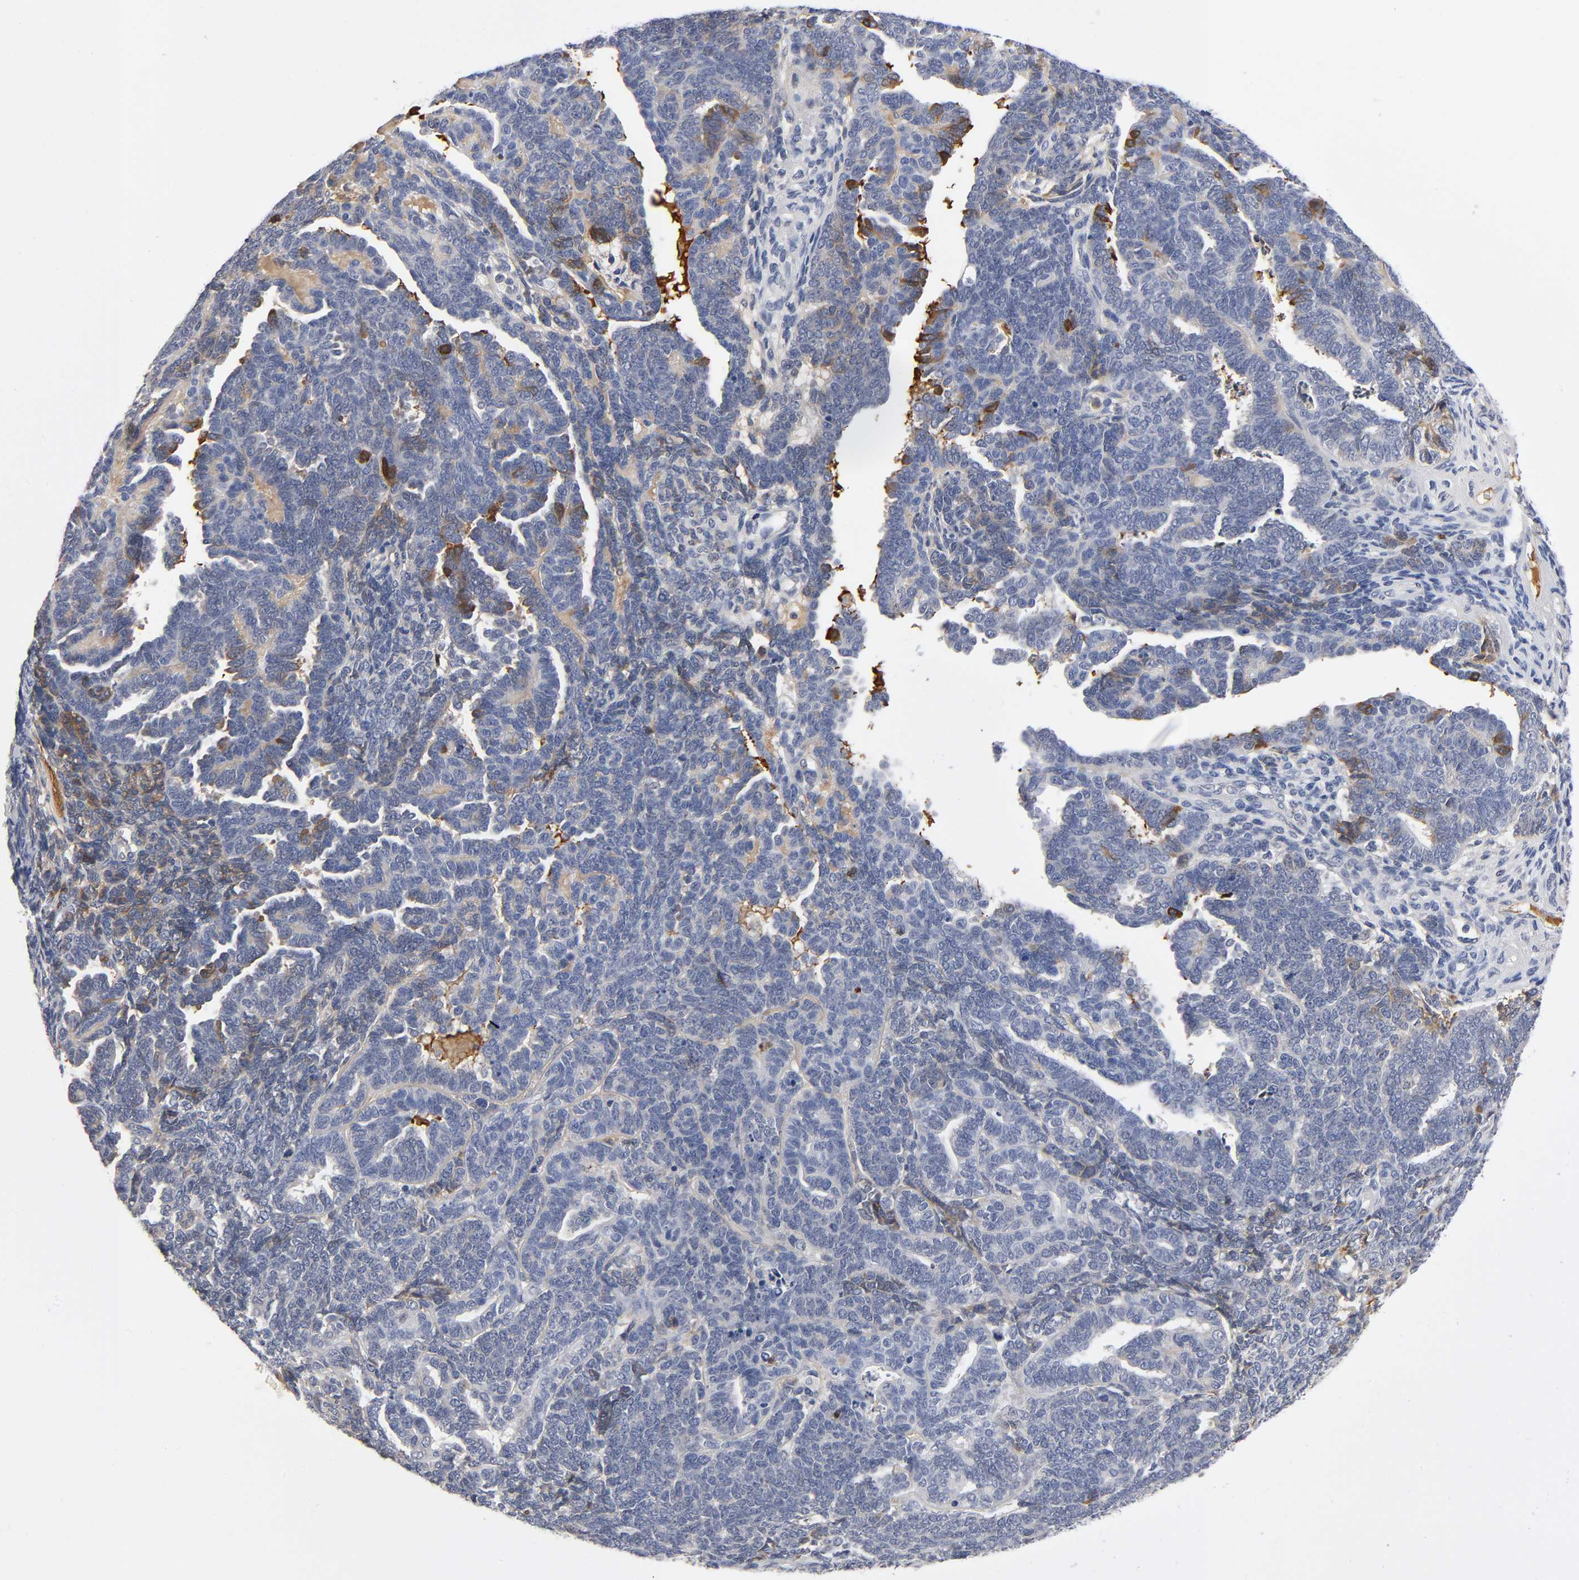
{"staining": {"intensity": "weak", "quantity": "25%-75%", "location": "cytoplasmic/membranous"}, "tissue": "endometrial cancer", "cell_type": "Tumor cells", "image_type": "cancer", "snomed": [{"axis": "morphology", "description": "Neoplasm, malignant, NOS"}, {"axis": "topography", "description": "Endometrium"}], "caption": "A low amount of weak cytoplasmic/membranous staining is identified in about 25%-75% of tumor cells in neoplasm (malignant) (endometrial) tissue.", "gene": "NOVA1", "patient": {"sex": "female", "age": 74}}